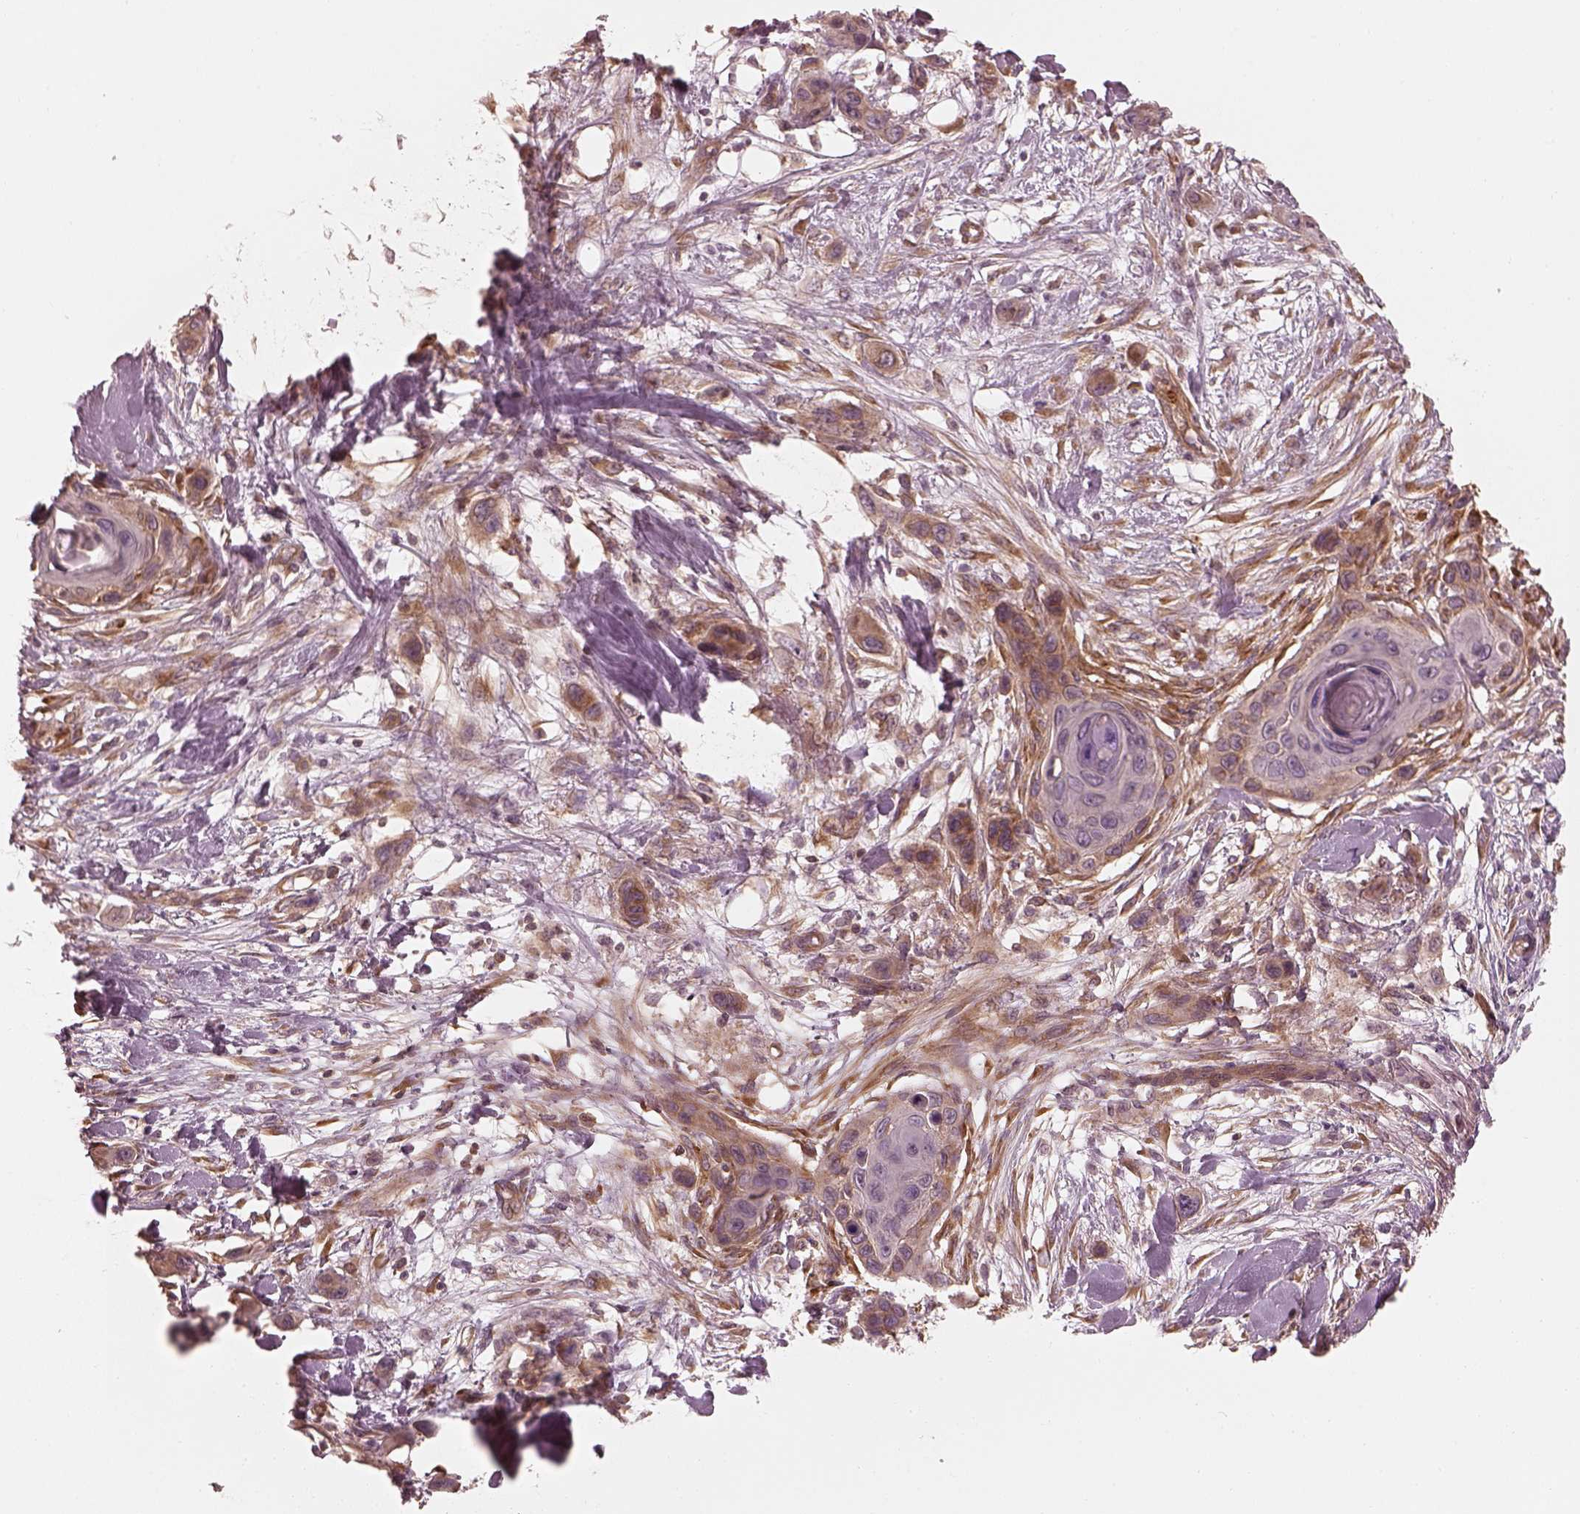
{"staining": {"intensity": "moderate", "quantity": ">75%", "location": "cytoplasmic/membranous"}, "tissue": "skin cancer", "cell_type": "Tumor cells", "image_type": "cancer", "snomed": [{"axis": "morphology", "description": "Squamous cell carcinoma, NOS"}, {"axis": "topography", "description": "Skin"}], "caption": "Protein staining of skin cancer (squamous cell carcinoma) tissue demonstrates moderate cytoplasmic/membranous positivity in approximately >75% of tumor cells. (DAB (3,3'-diaminobenzidine) IHC with brightfield microscopy, high magnification).", "gene": "FAM107B", "patient": {"sex": "male", "age": 79}}